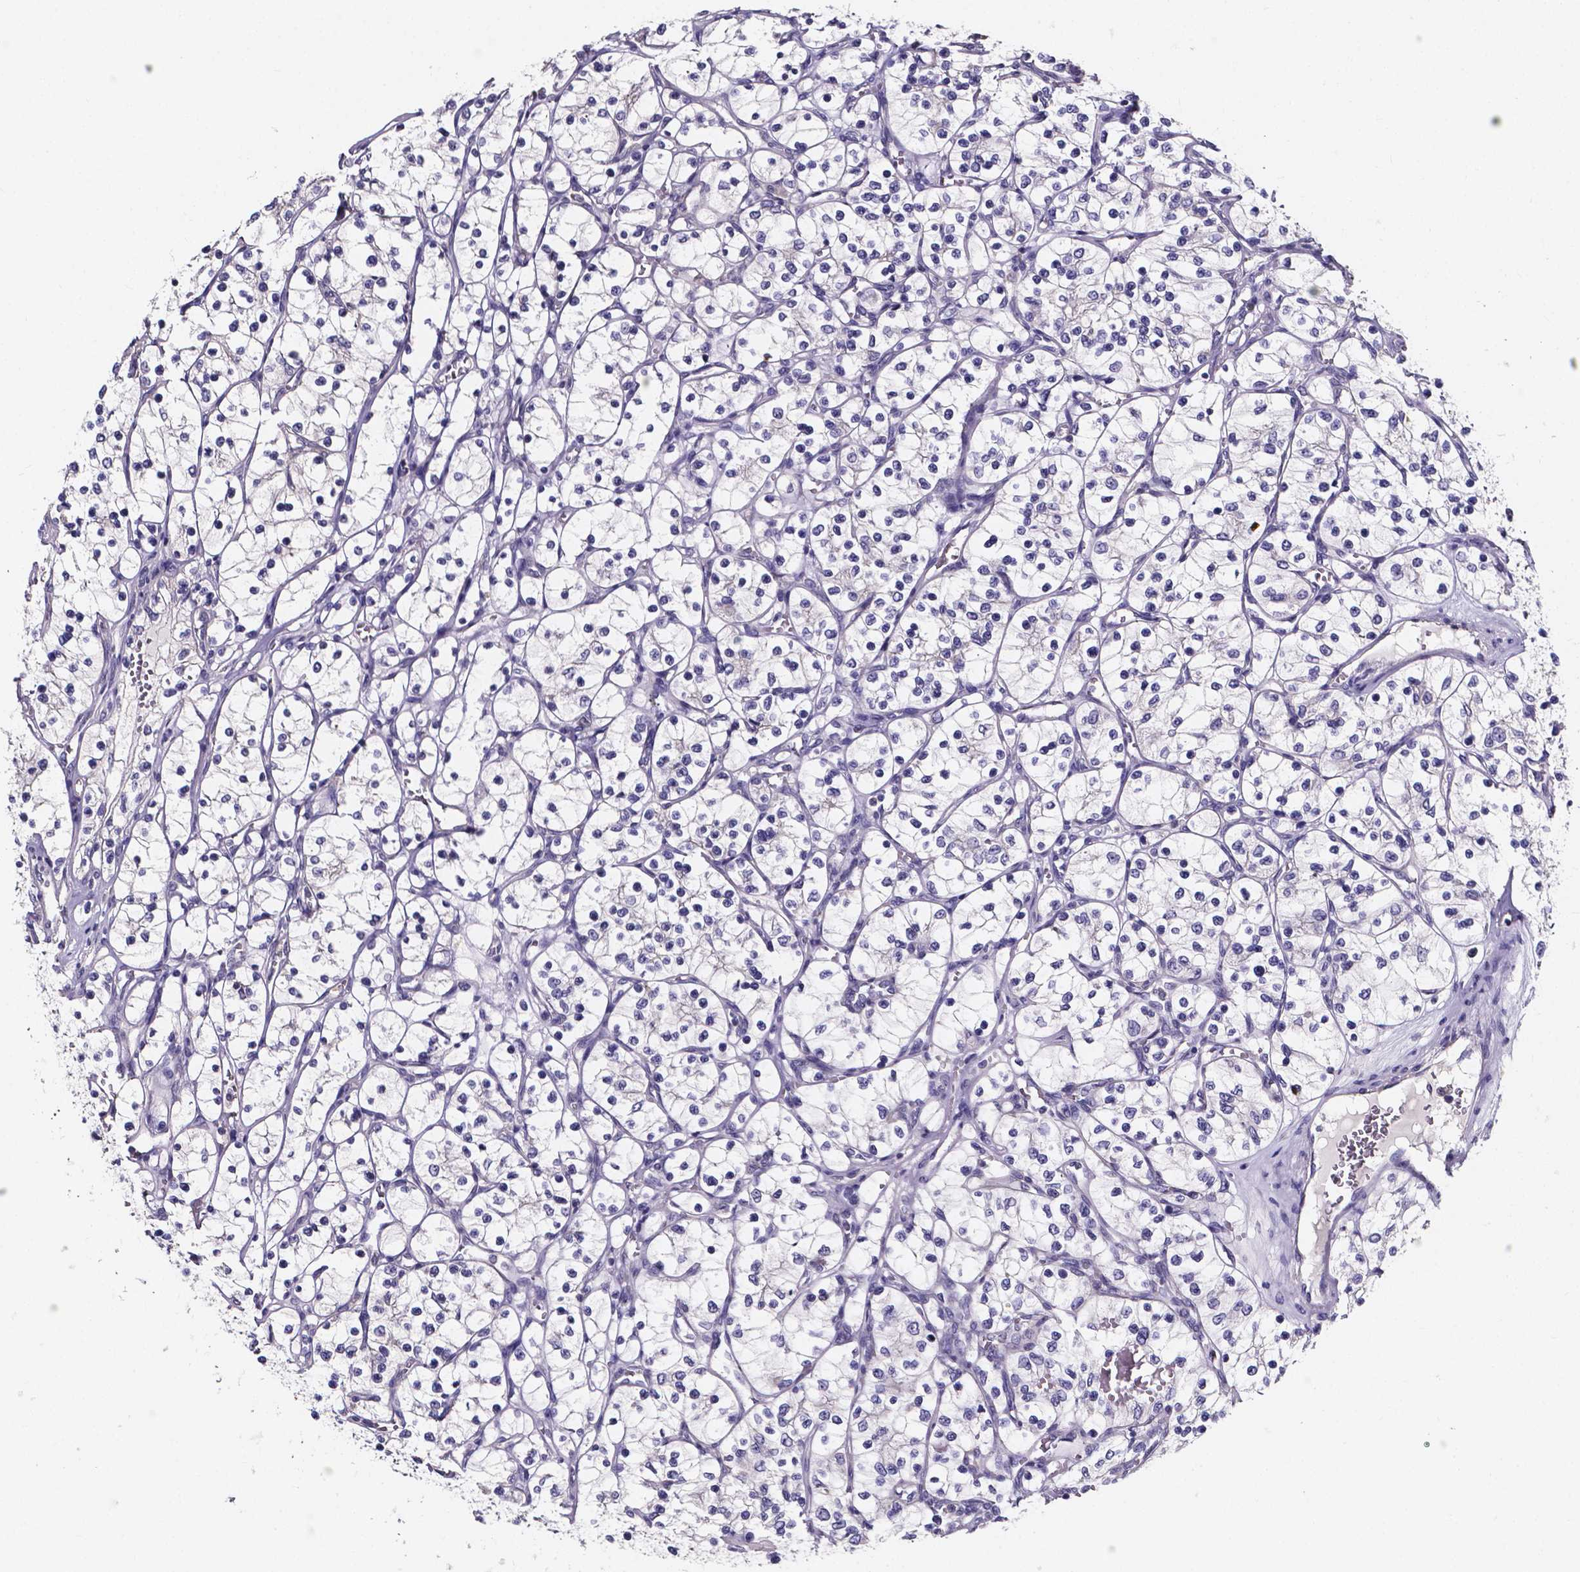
{"staining": {"intensity": "negative", "quantity": "none", "location": "none"}, "tissue": "renal cancer", "cell_type": "Tumor cells", "image_type": "cancer", "snomed": [{"axis": "morphology", "description": "Adenocarcinoma, NOS"}, {"axis": "topography", "description": "Kidney"}], "caption": "The photomicrograph exhibits no staining of tumor cells in adenocarcinoma (renal). The staining is performed using DAB (3,3'-diaminobenzidine) brown chromogen with nuclei counter-stained in using hematoxylin.", "gene": "SPOCD1", "patient": {"sex": "female", "age": 69}}